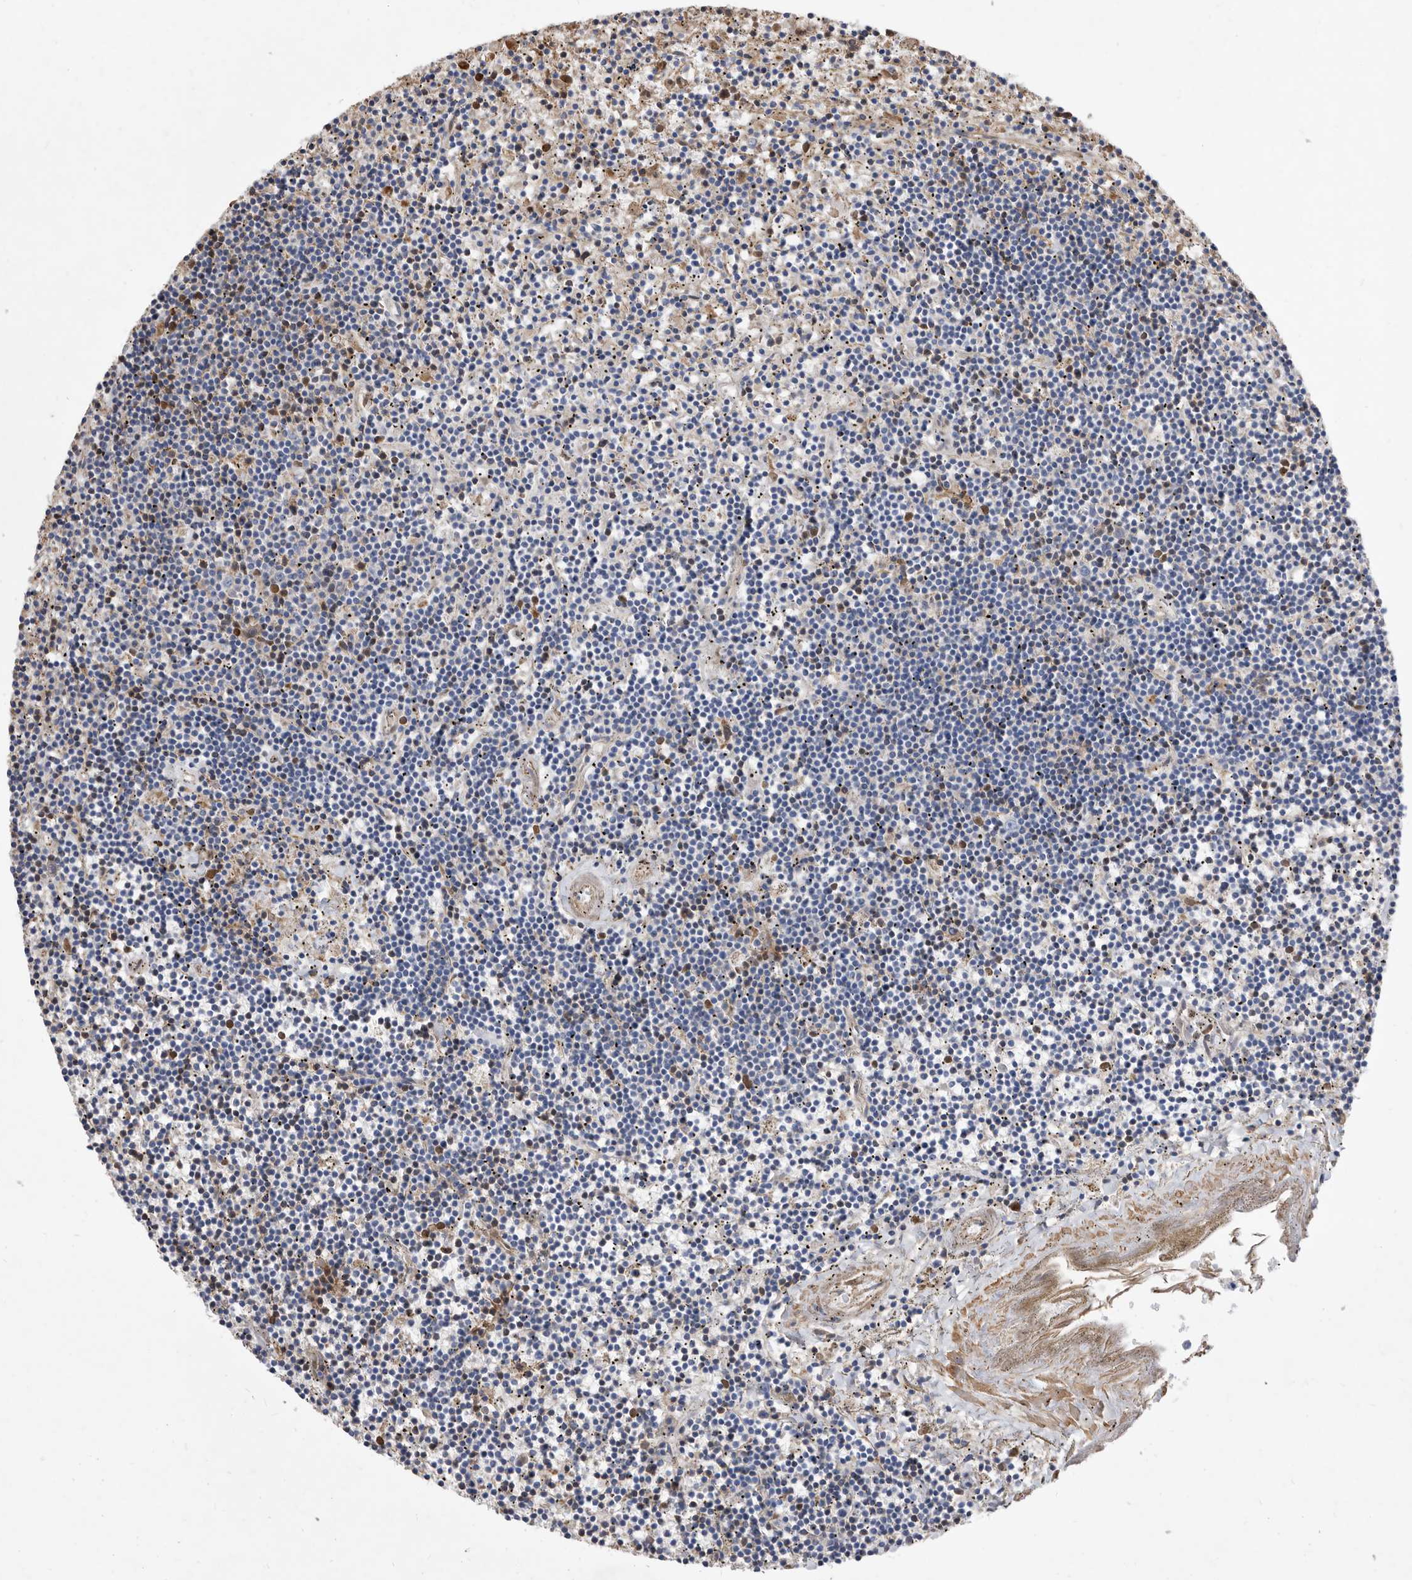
{"staining": {"intensity": "negative", "quantity": "none", "location": "none"}, "tissue": "lymphoma", "cell_type": "Tumor cells", "image_type": "cancer", "snomed": [{"axis": "morphology", "description": "Malignant lymphoma, non-Hodgkin's type, Low grade"}, {"axis": "topography", "description": "Spleen"}], "caption": "A histopathology image of lymphoma stained for a protein shows no brown staining in tumor cells.", "gene": "ATP13A3", "patient": {"sex": "male", "age": 76}}